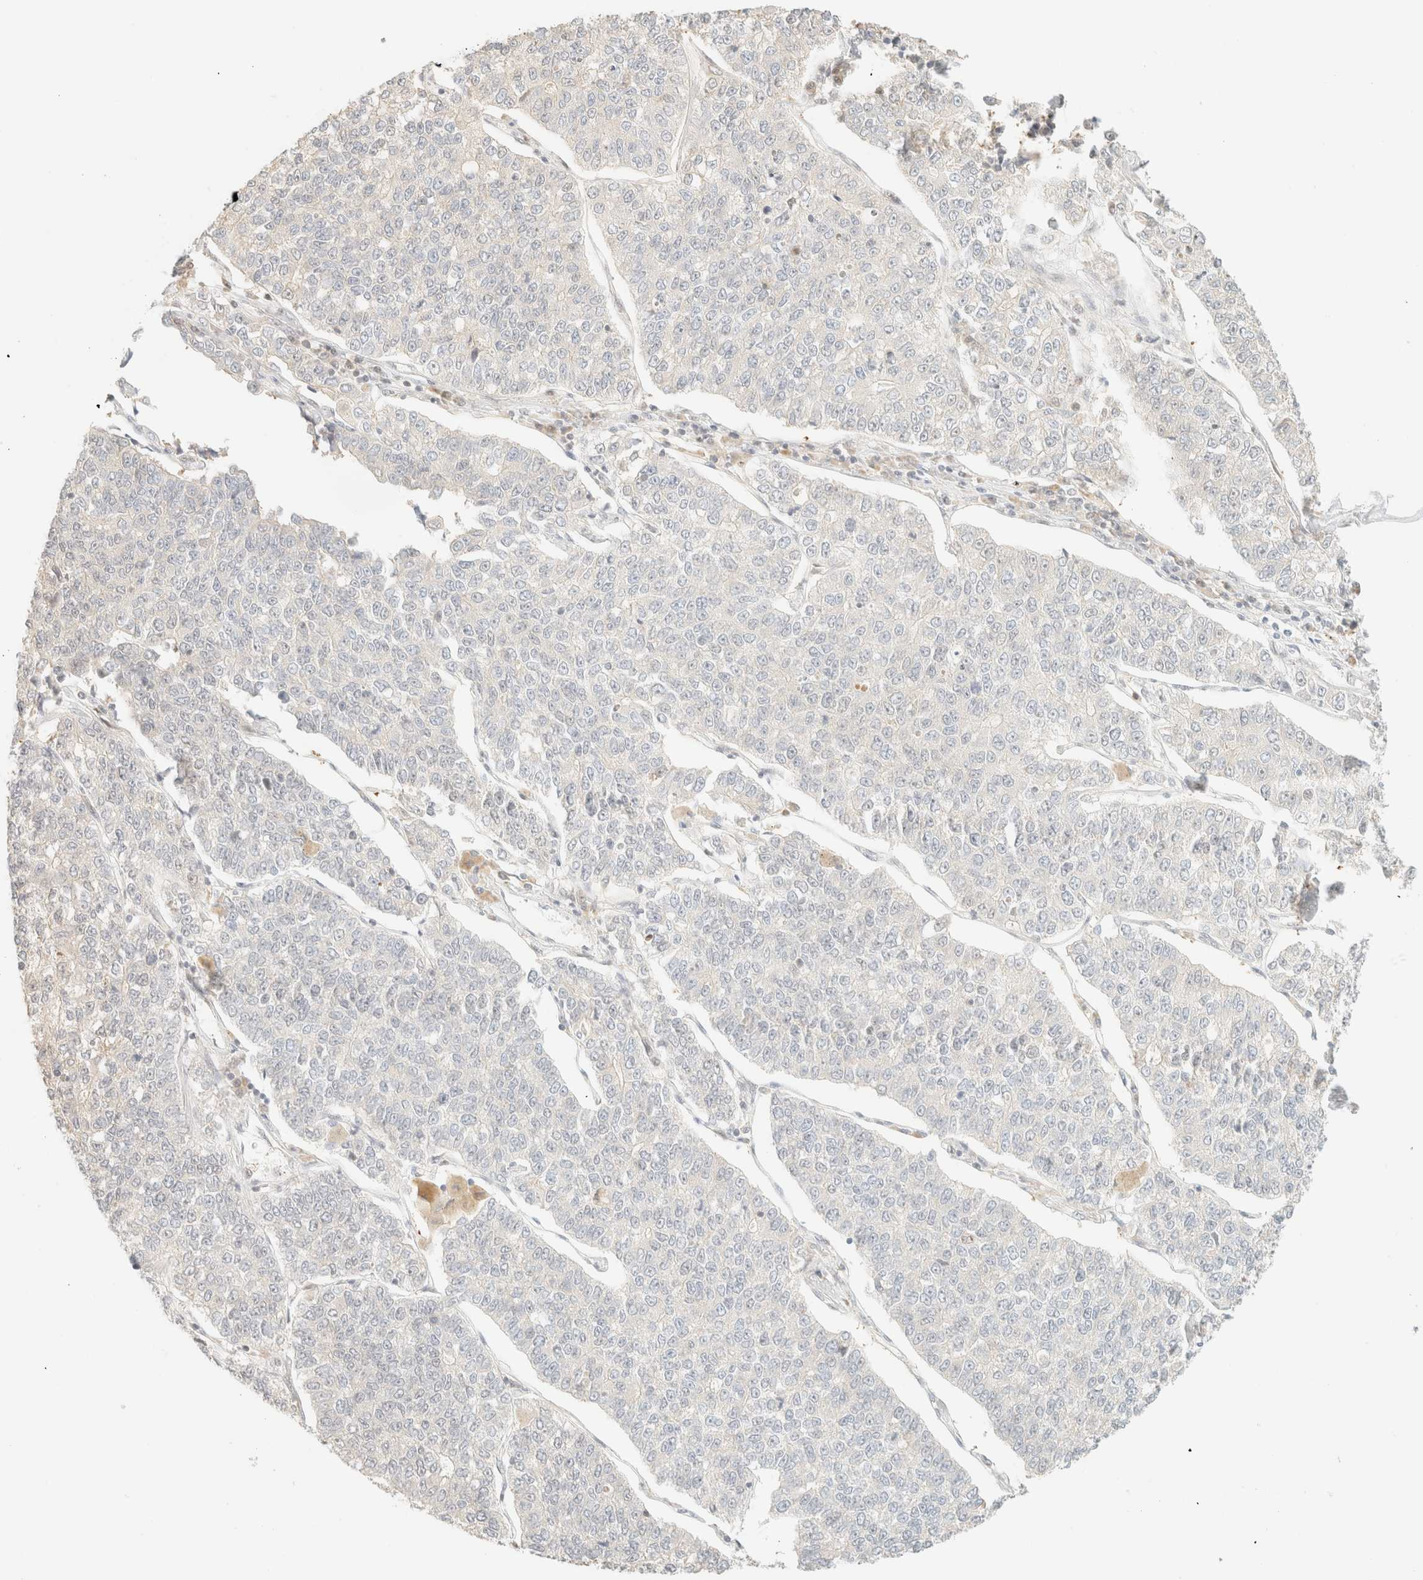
{"staining": {"intensity": "negative", "quantity": "none", "location": "none"}, "tissue": "lung cancer", "cell_type": "Tumor cells", "image_type": "cancer", "snomed": [{"axis": "morphology", "description": "Adenocarcinoma, NOS"}, {"axis": "topography", "description": "Lung"}], "caption": "Immunohistochemistry of adenocarcinoma (lung) shows no expression in tumor cells.", "gene": "TSR1", "patient": {"sex": "male", "age": 49}}